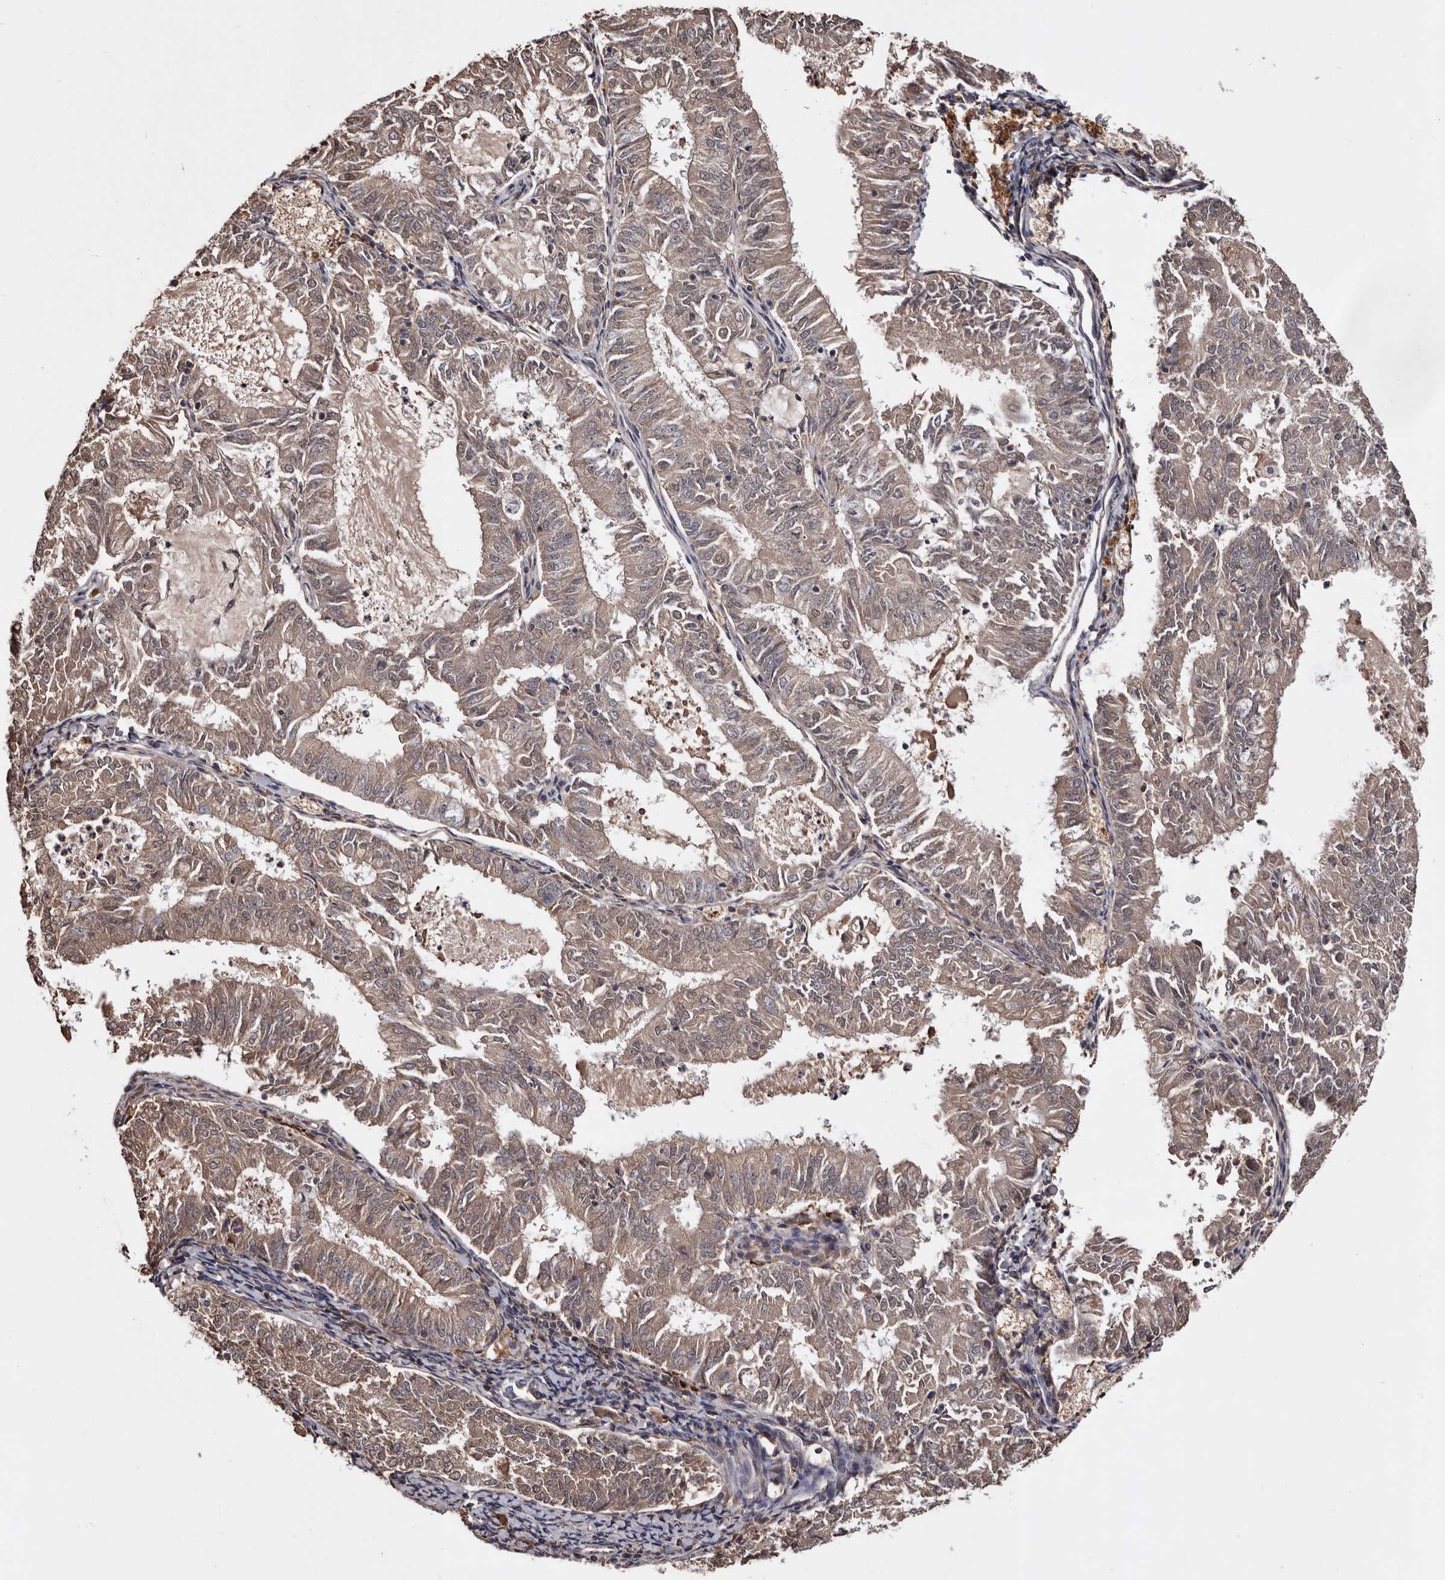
{"staining": {"intensity": "weak", "quantity": ">75%", "location": "cytoplasmic/membranous"}, "tissue": "endometrial cancer", "cell_type": "Tumor cells", "image_type": "cancer", "snomed": [{"axis": "morphology", "description": "Adenocarcinoma, NOS"}, {"axis": "topography", "description": "Endometrium"}], "caption": "DAB (3,3'-diaminobenzidine) immunohistochemical staining of endometrial adenocarcinoma exhibits weak cytoplasmic/membranous protein staining in about >75% of tumor cells.", "gene": "CYP1B1", "patient": {"sex": "female", "age": 57}}